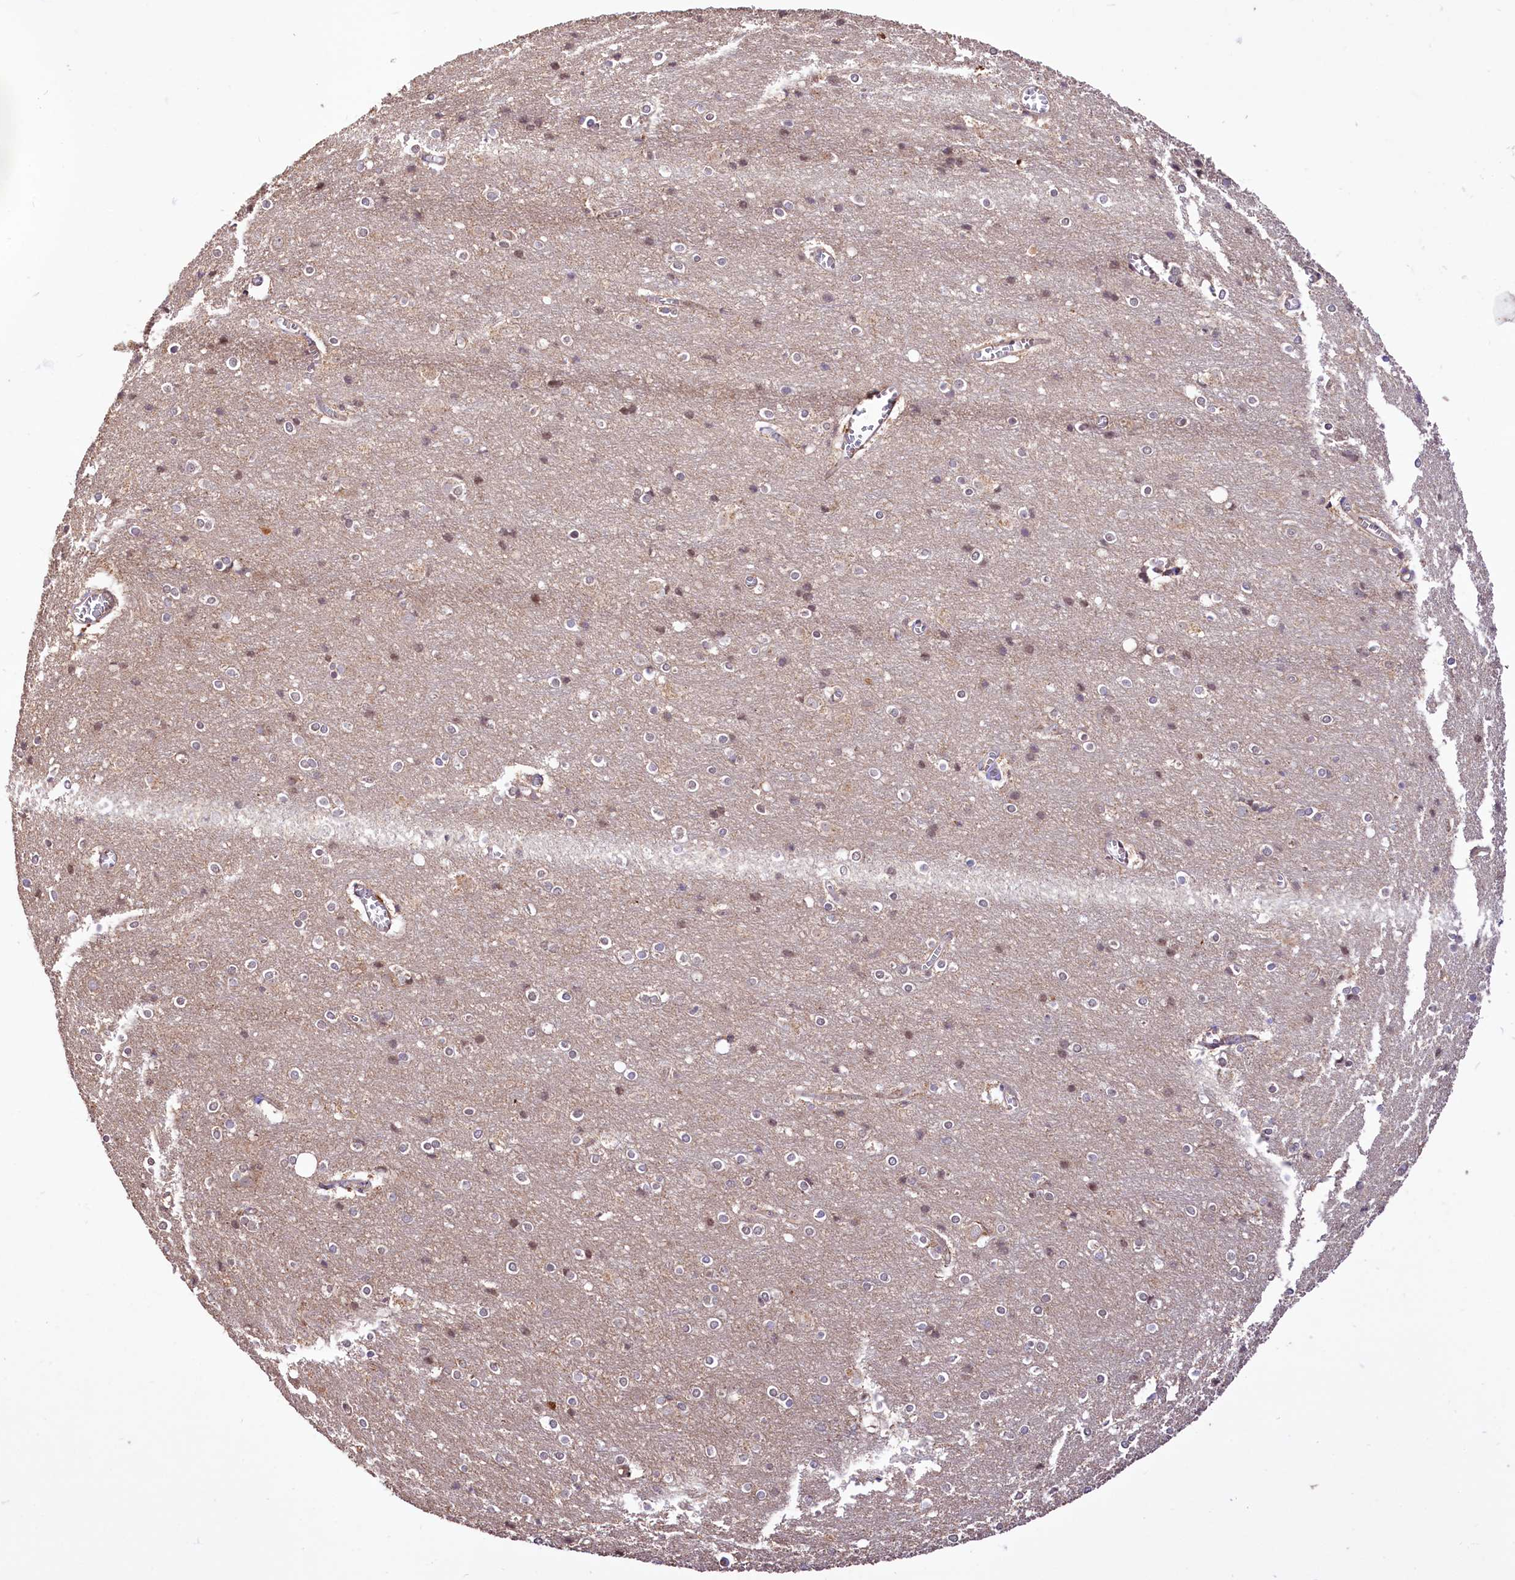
{"staining": {"intensity": "moderate", "quantity": ">75%", "location": "cytoplasmic/membranous"}, "tissue": "cerebral cortex", "cell_type": "Endothelial cells", "image_type": "normal", "snomed": [{"axis": "morphology", "description": "Normal tissue, NOS"}, {"axis": "topography", "description": "Cerebral cortex"}], "caption": "Endothelial cells reveal moderate cytoplasmic/membranous staining in about >75% of cells in benign cerebral cortex.", "gene": "RRP8", "patient": {"sex": "male", "age": 54}}